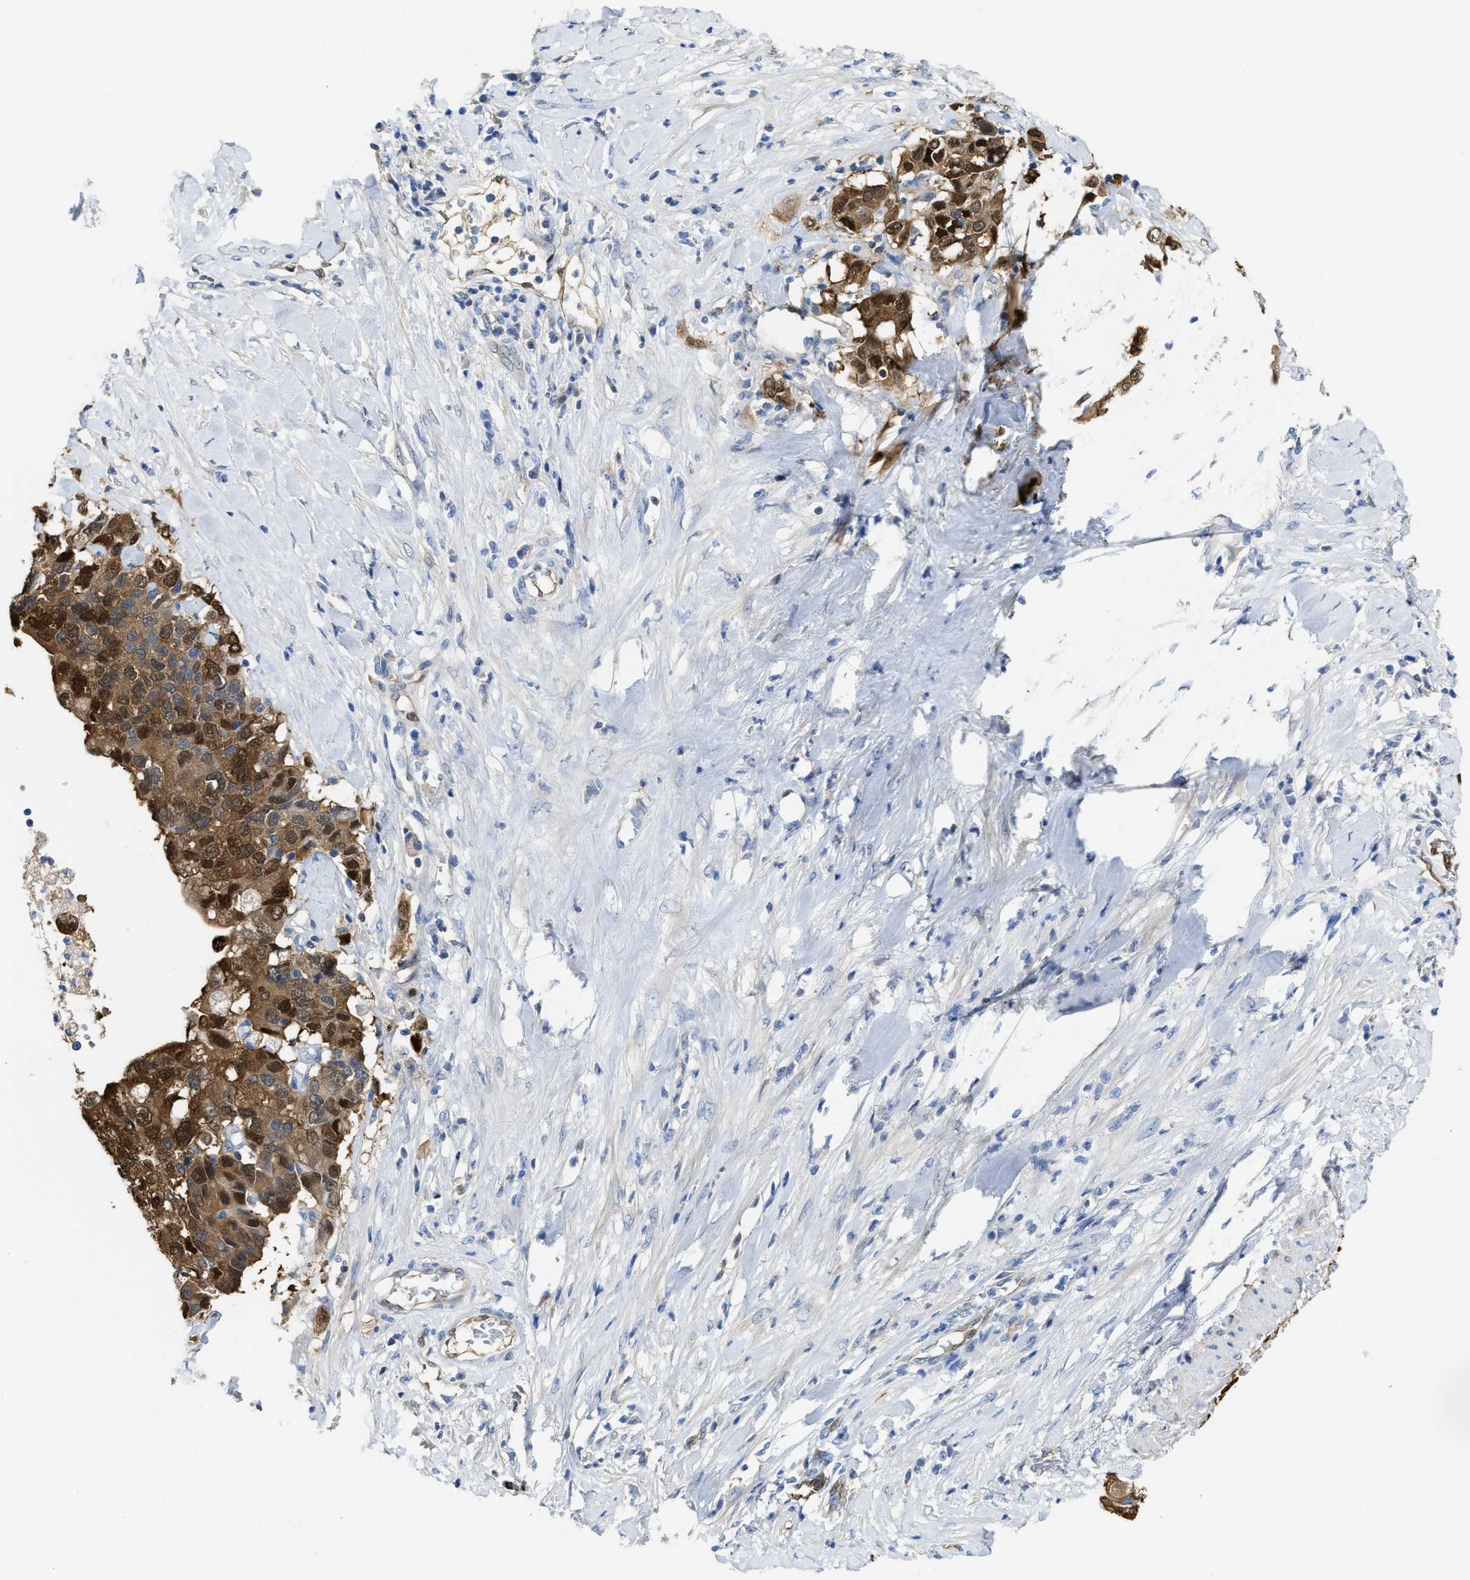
{"staining": {"intensity": "moderate", "quantity": ">75%", "location": "cytoplasmic/membranous,nuclear"}, "tissue": "pancreatic cancer", "cell_type": "Tumor cells", "image_type": "cancer", "snomed": [{"axis": "morphology", "description": "Adenocarcinoma, NOS"}, {"axis": "topography", "description": "Pancreas"}], "caption": "The immunohistochemical stain labels moderate cytoplasmic/membranous and nuclear expression in tumor cells of pancreatic cancer tissue. The protein of interest is shown in brown color, while the nuclei are stained blue.", "gene": "ASS1", "patient": {"sex": "female", "age": 56}}